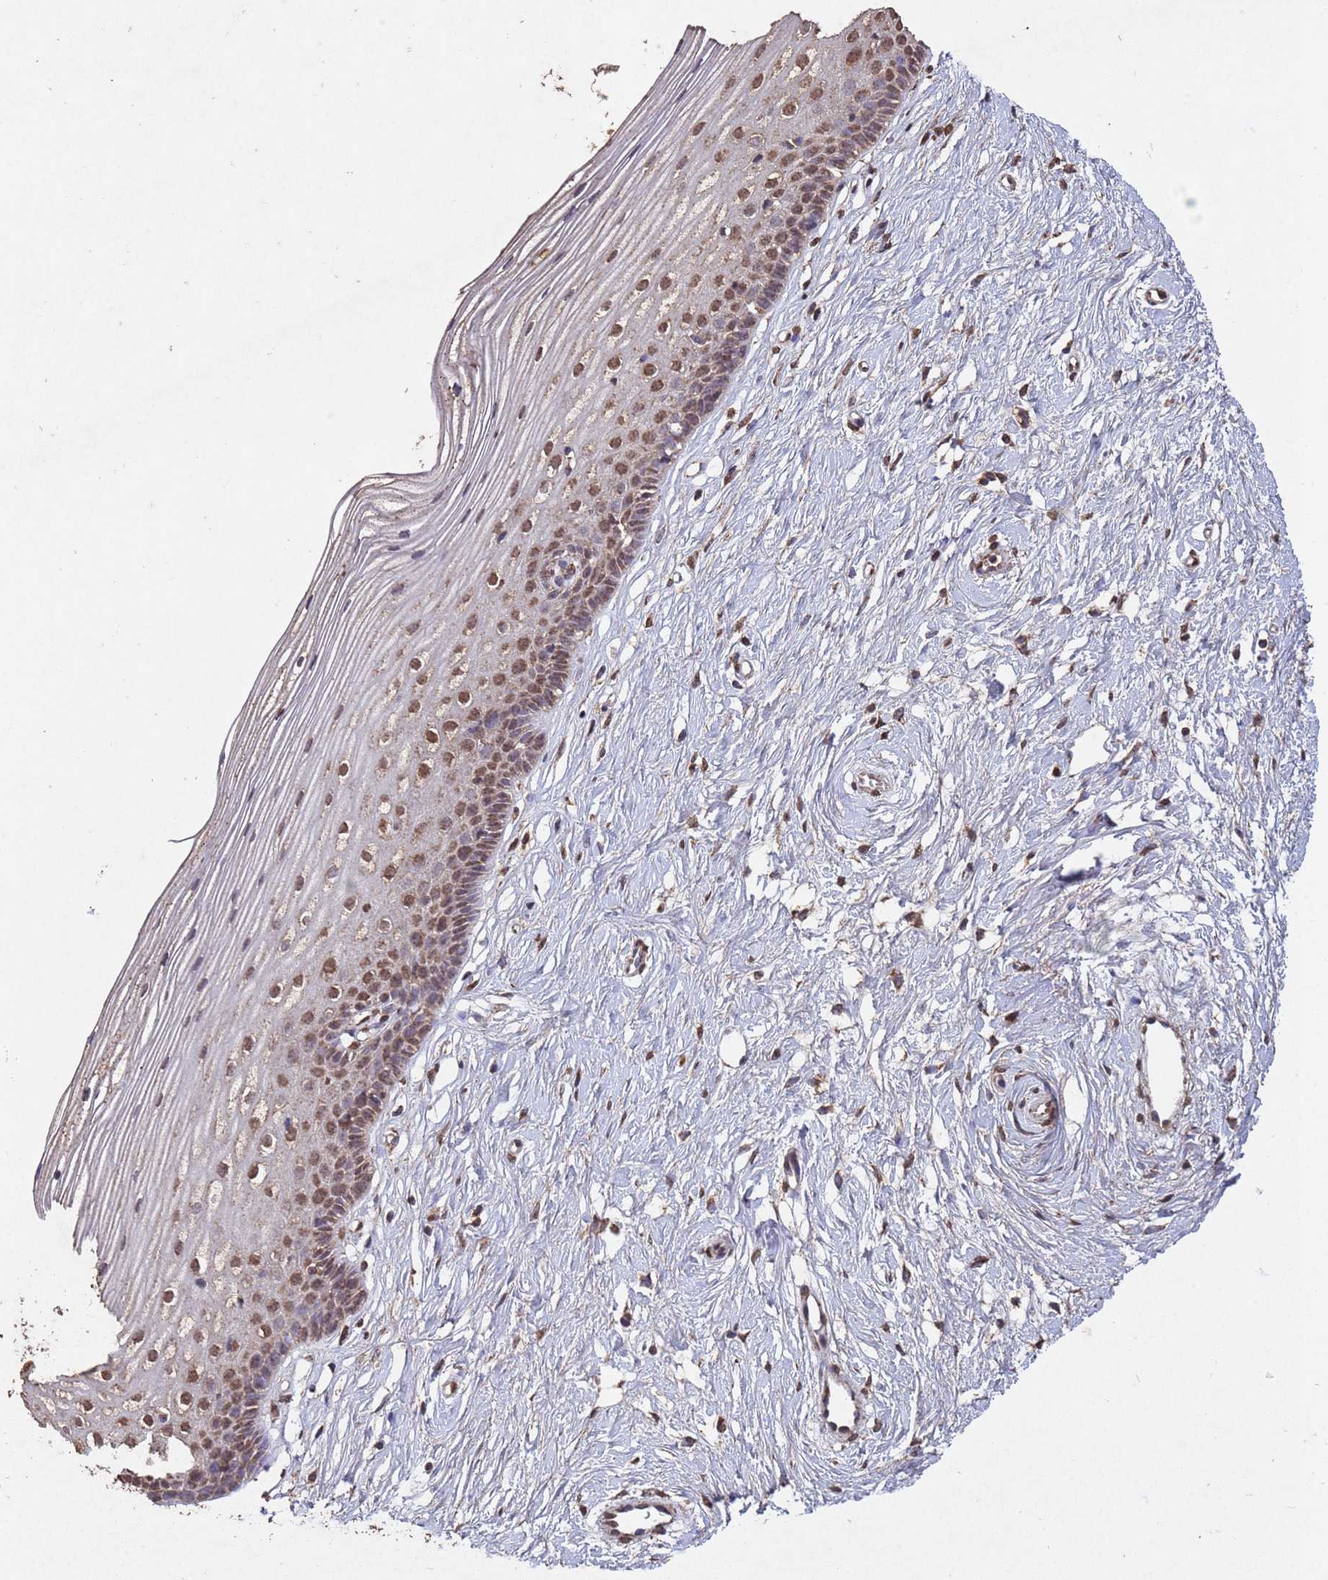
{"staining": {"intensity": "weak", "quantity": "<25%", "location": "cytoplasmic/membranous"}, "tissue": "cervix", "cell_type": "Glandular cells", "image_type": "normal", "snomed": [{"axis": "morphology", "description": "Normal tissue, NOS"}, {"axis": "topography", "description": "Cervix"}], "caption": "Immunohistochemistry (IHC) image of benign human cervix stained for a protein (brown), which exhibits no expression in glandular cells.", "gene": "HDAC10", "patient": {"sex": "female", "age": 40}}